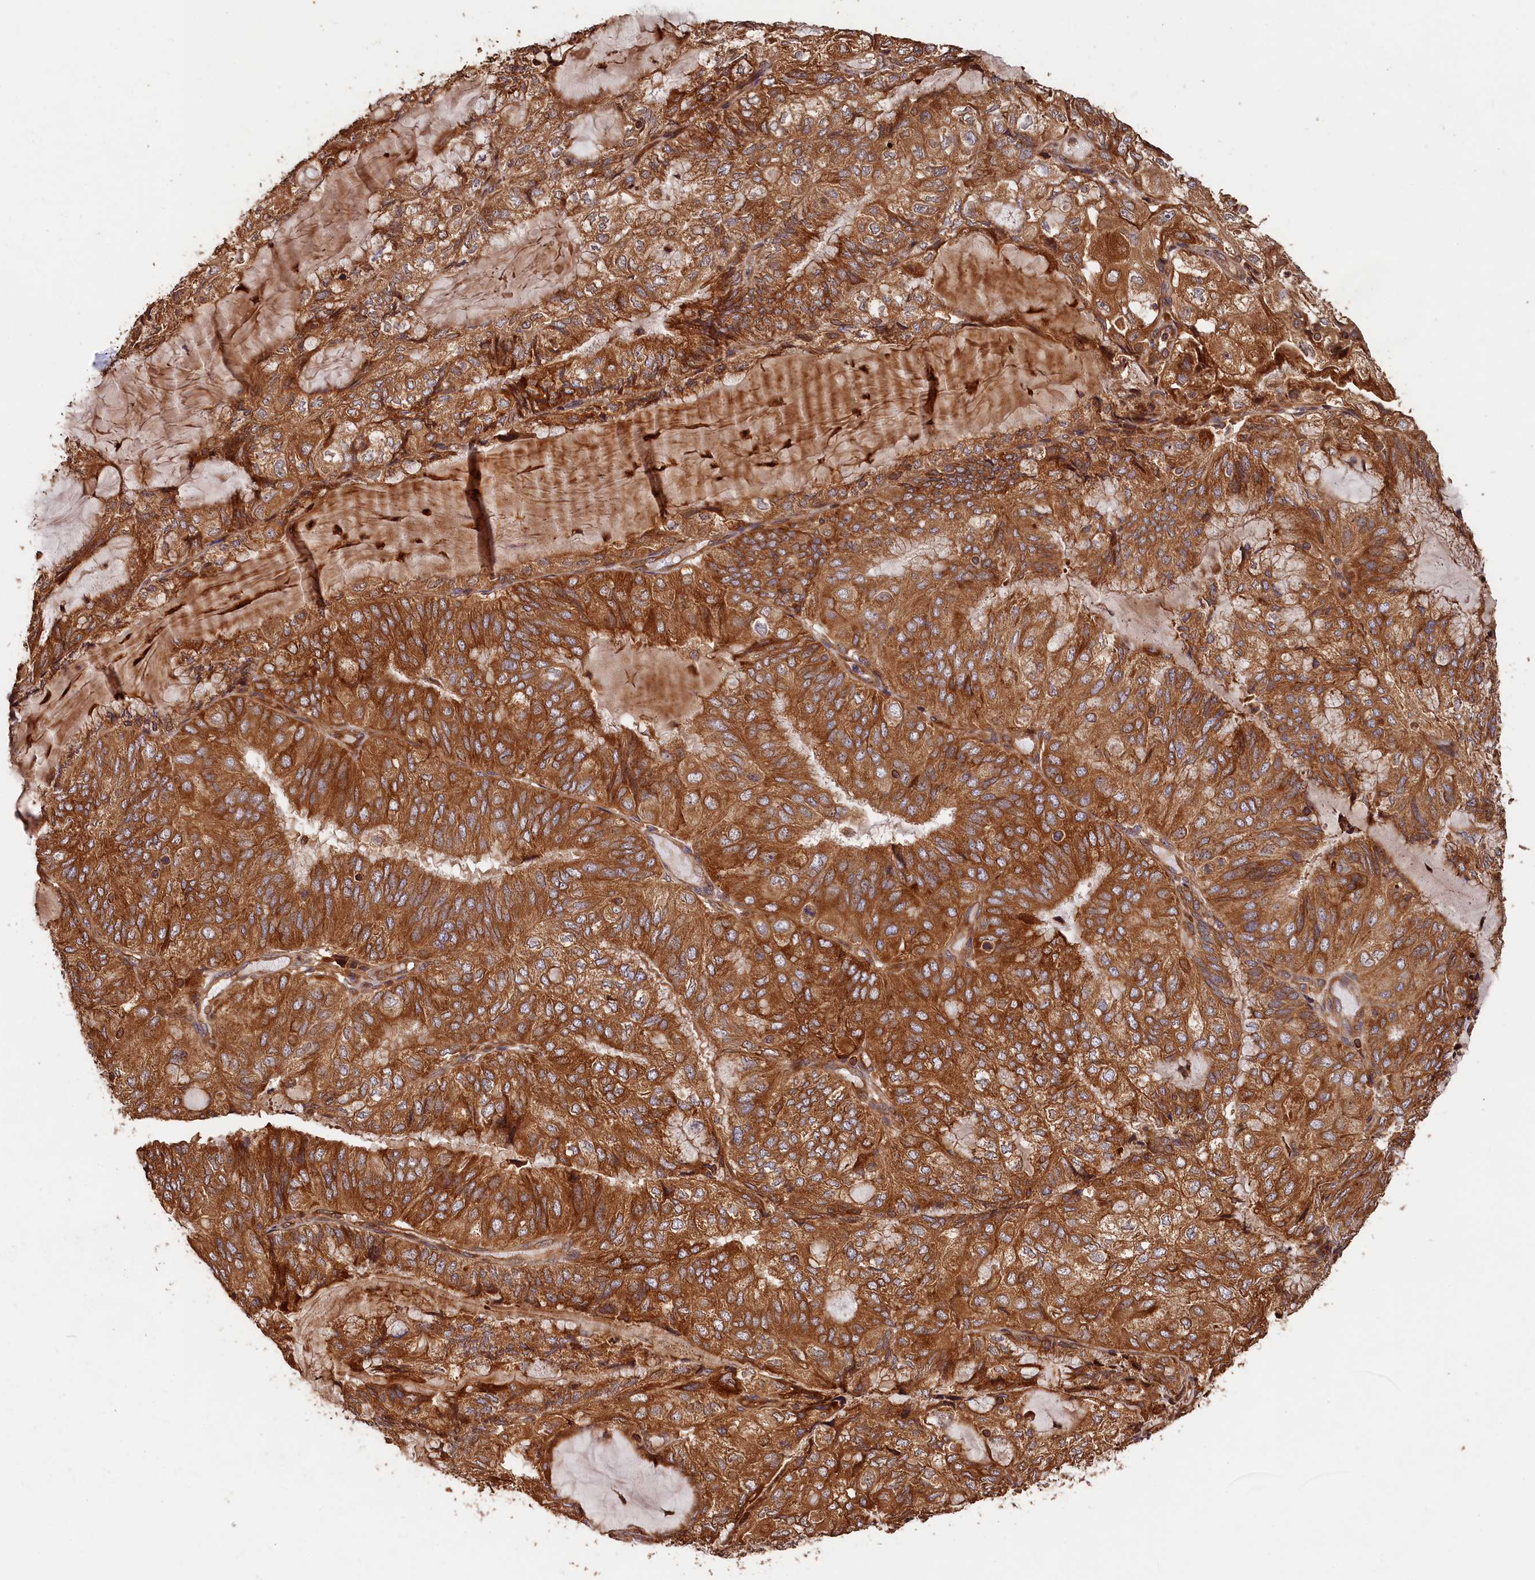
{"staining": {"intensity": "strong", "quantity": ">75%", "location": "cytoplasmic/membranous"}, "tissue": "endometrial cancer", "cell_type": "Tumor cells", "image_type": "cancer", "snomed": [{"axis": "morphology", "description": "Adenocarcinoma, NOS"}, {"axis": "topography", "description": "Endometrium"}], "caption": "Endometrial cancer (adenocarcinoma) stained with DAB immunohistochemistry (IHC) demonstrates high levels of strong cytoplasmic/membranous expression in approximately >75% of tumor cells.", "gene": "HMOX2", "patient": {"sex": "female", "age": 81}}